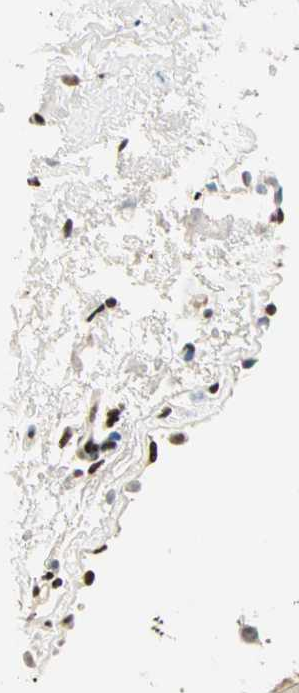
{"staining": {"intensity": "strong", "quantity": ">75%", "location": "nuclear"}, "tissue": "bronchus", "cell_type": "Respiratory epithelial cells", "image_type": "normal", "snomed": [{"axis": "morphology", "description": "Normal tissue, NOS"}, {"axis": "topography", "description": "Bronchus"}, {"axis": "topography", "description": "Lung"}], "caption": "IHC histopathology image of normal bronchus: bronchus stained using immunohistochemistry (IHC) demonstrates high levels of strong protein expression localized specifically in the nuclear of respiratory epithelial cells, appearing as a nuclear brown color.", "gene": "BLM", "patient": {"sex": "female", "age": 56}}